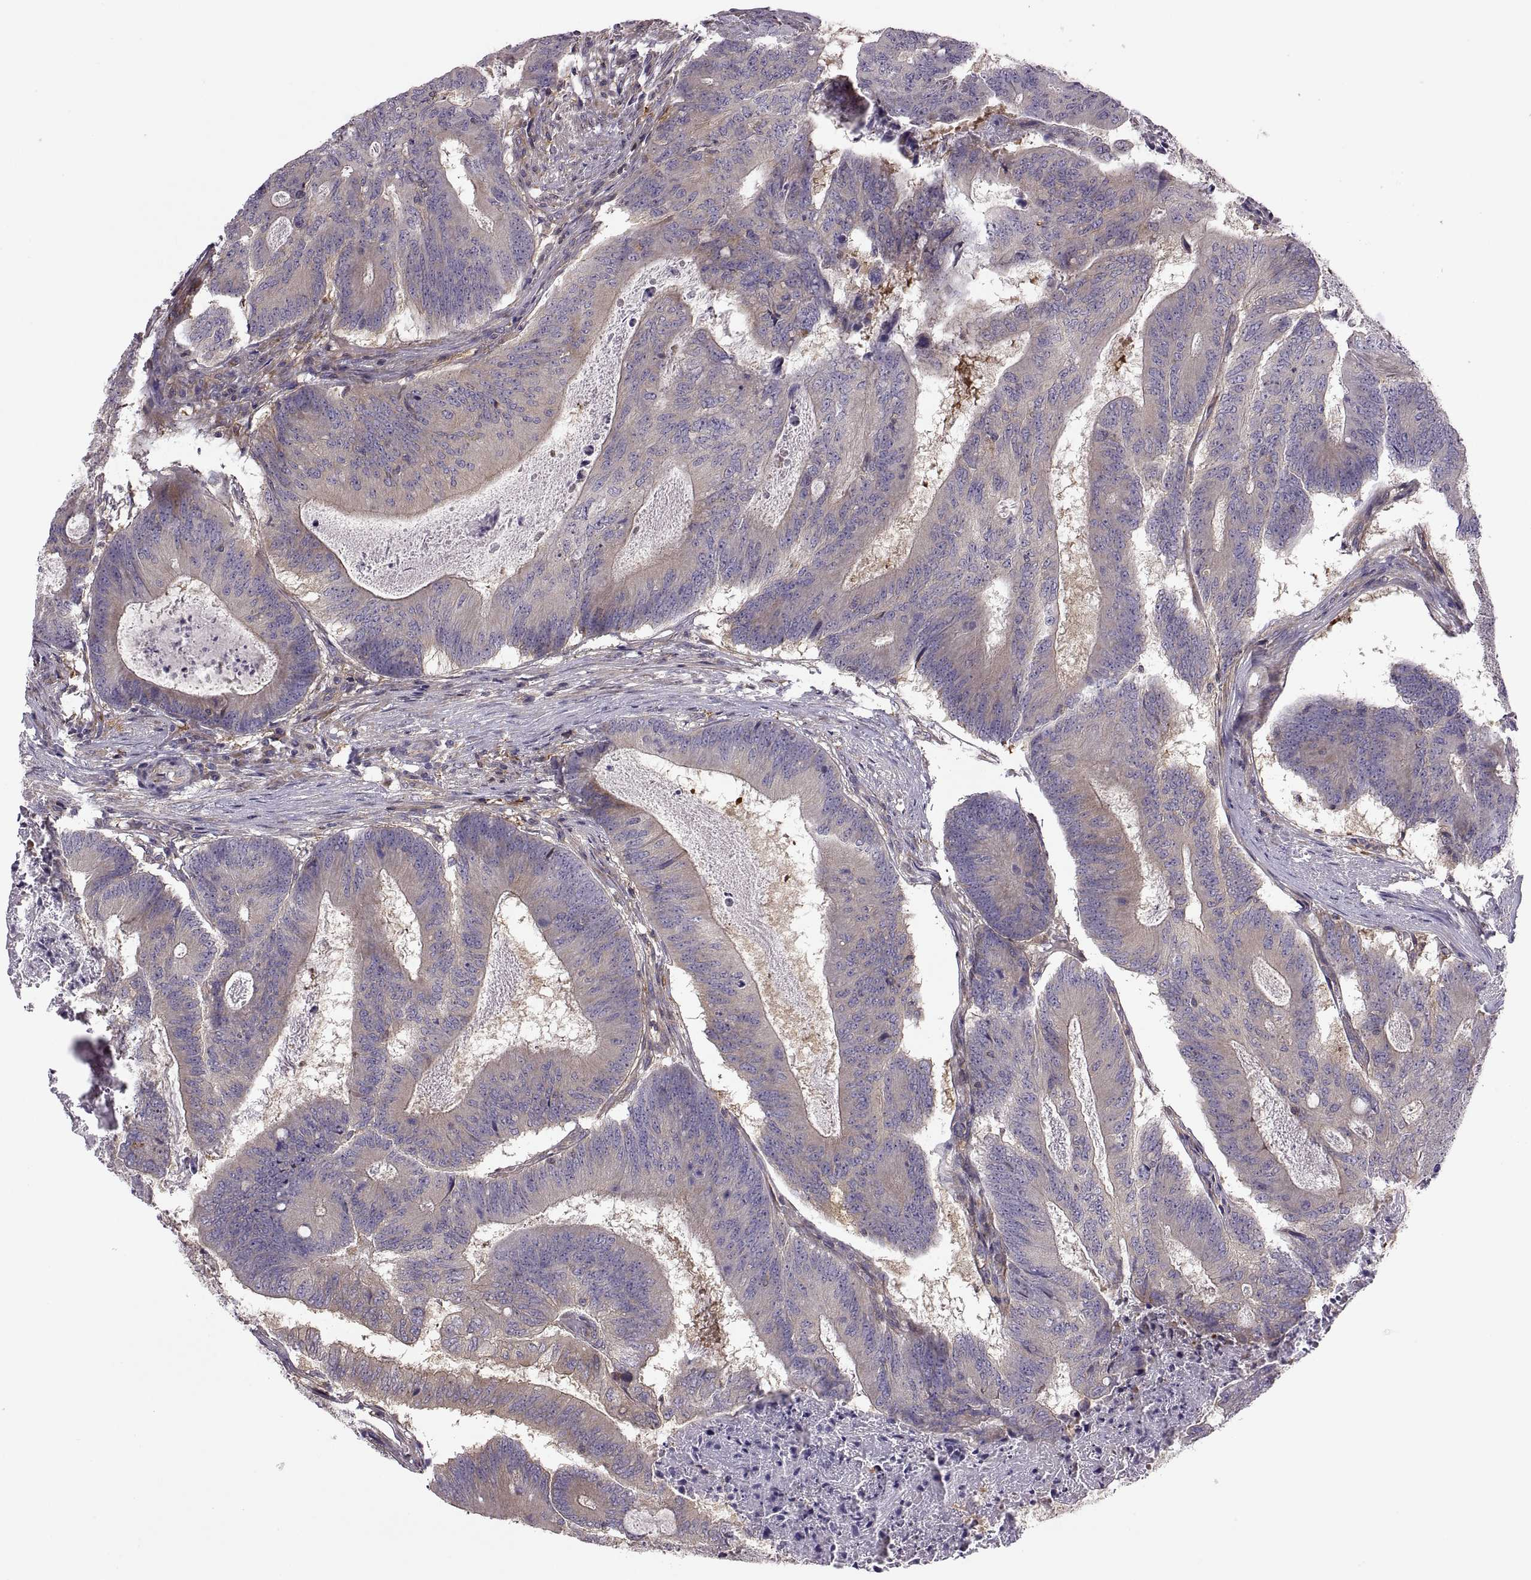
{"staining": {"intensity": "weak", "quantity": ">75%", "location": "cytoplasmic/membranous"}, "tissue": "colorectal cancer", "cell_type": "Tumor cells", "image_type": "cancer", "snomed": [{"axis": "morphology", "description": "Adenocarcinoma, NOS"}, {"axis": "topography", "description": "Colon"}], "caption": "Protein staining of colorectal cancer tissue shows weak cytoplasmic/membranous staining in about >75% of tumor cells. (brown staining indicates protein expression, while blue staining denotes nuclei).", "gene": "SPATA32", "patient": {"sex": "female", "age": 70}}